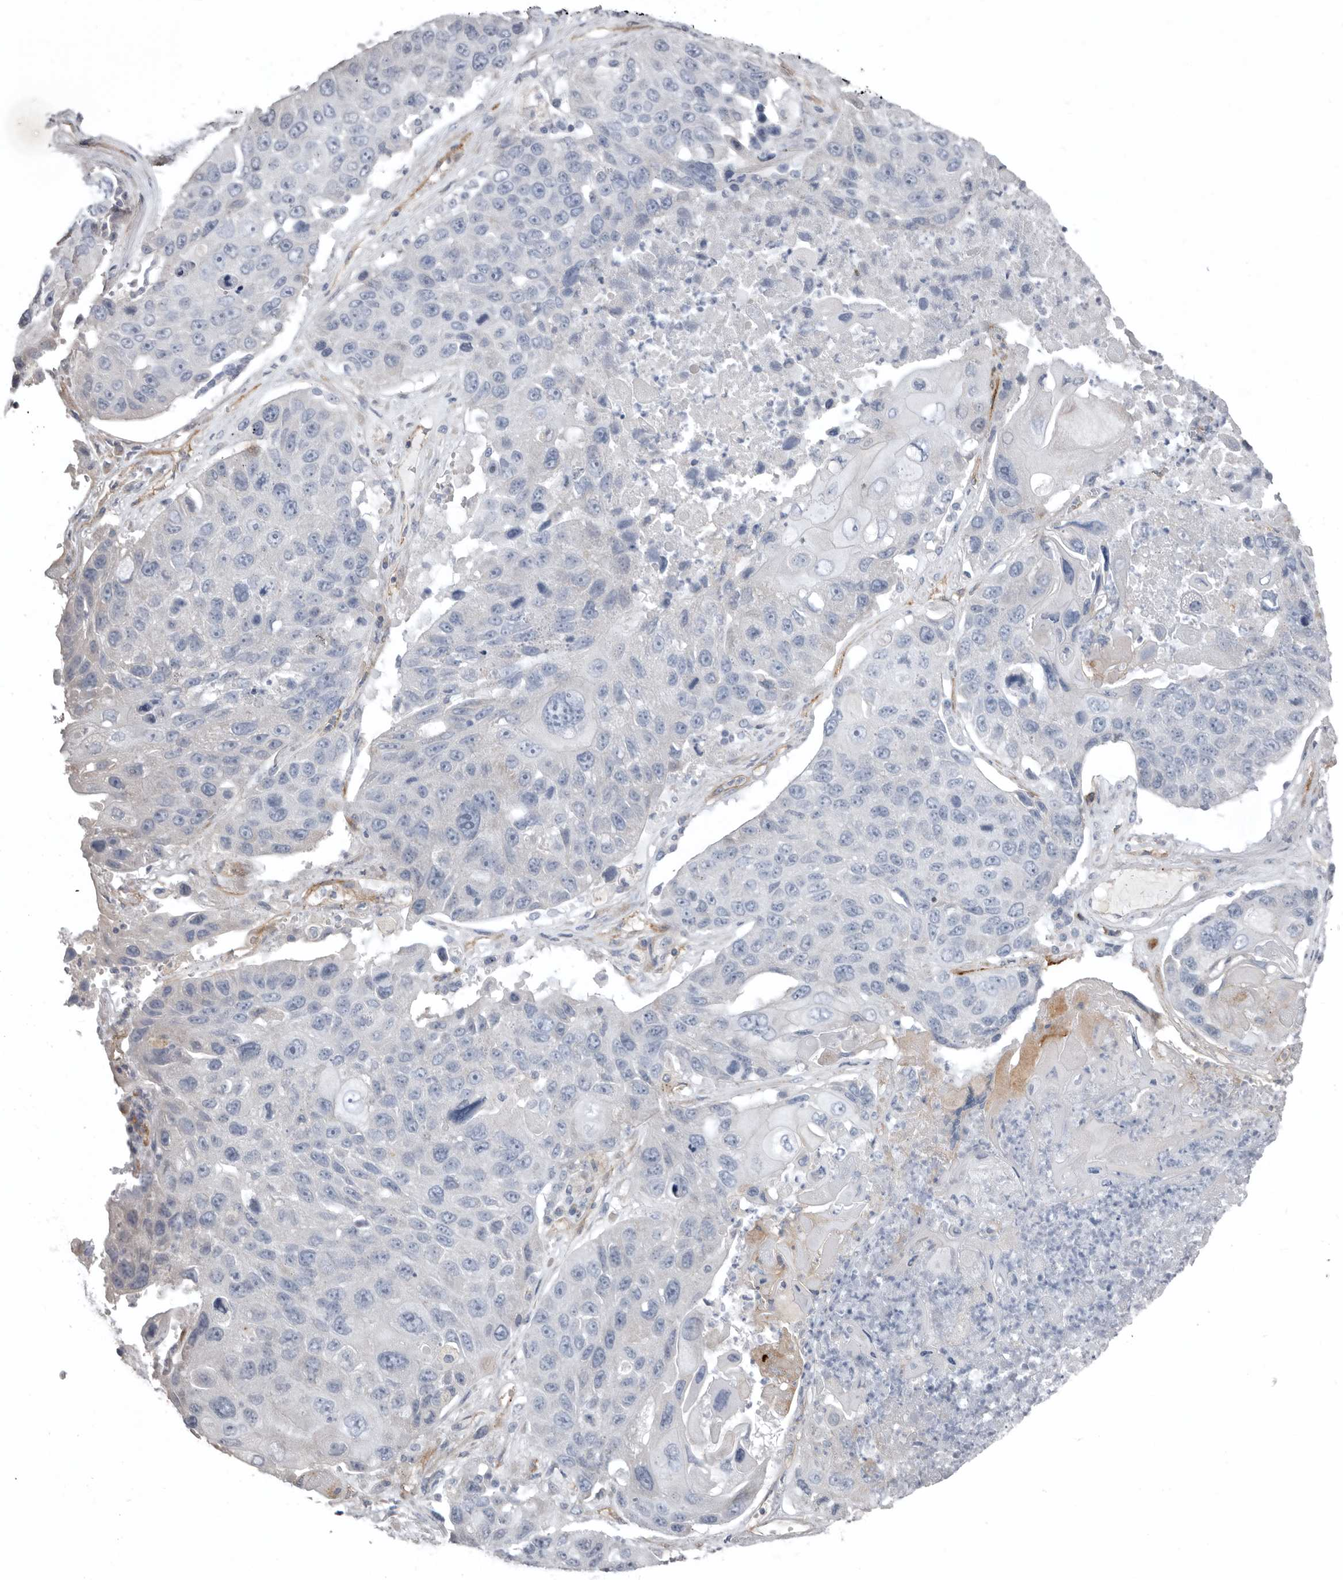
{"staining": {"intensity": "negative", "quantity": "none", "location": "none"}, "tissue": "lung cancer", "cell_type": "Tumor cells", "image_type": "cancer", "snomed": [{"axis": "morphology", "description": "Squamous cell carcinoma, NOS"}, {"axis": "topography", "description": "Lung"}], "caption": "High power microscopy micrograph of an IHC photomicrograph of lung cancer, revealing no significant staining in tumor cells.", "gene": "ZNF114", "patient": {"sex": "male", "age": 61}}